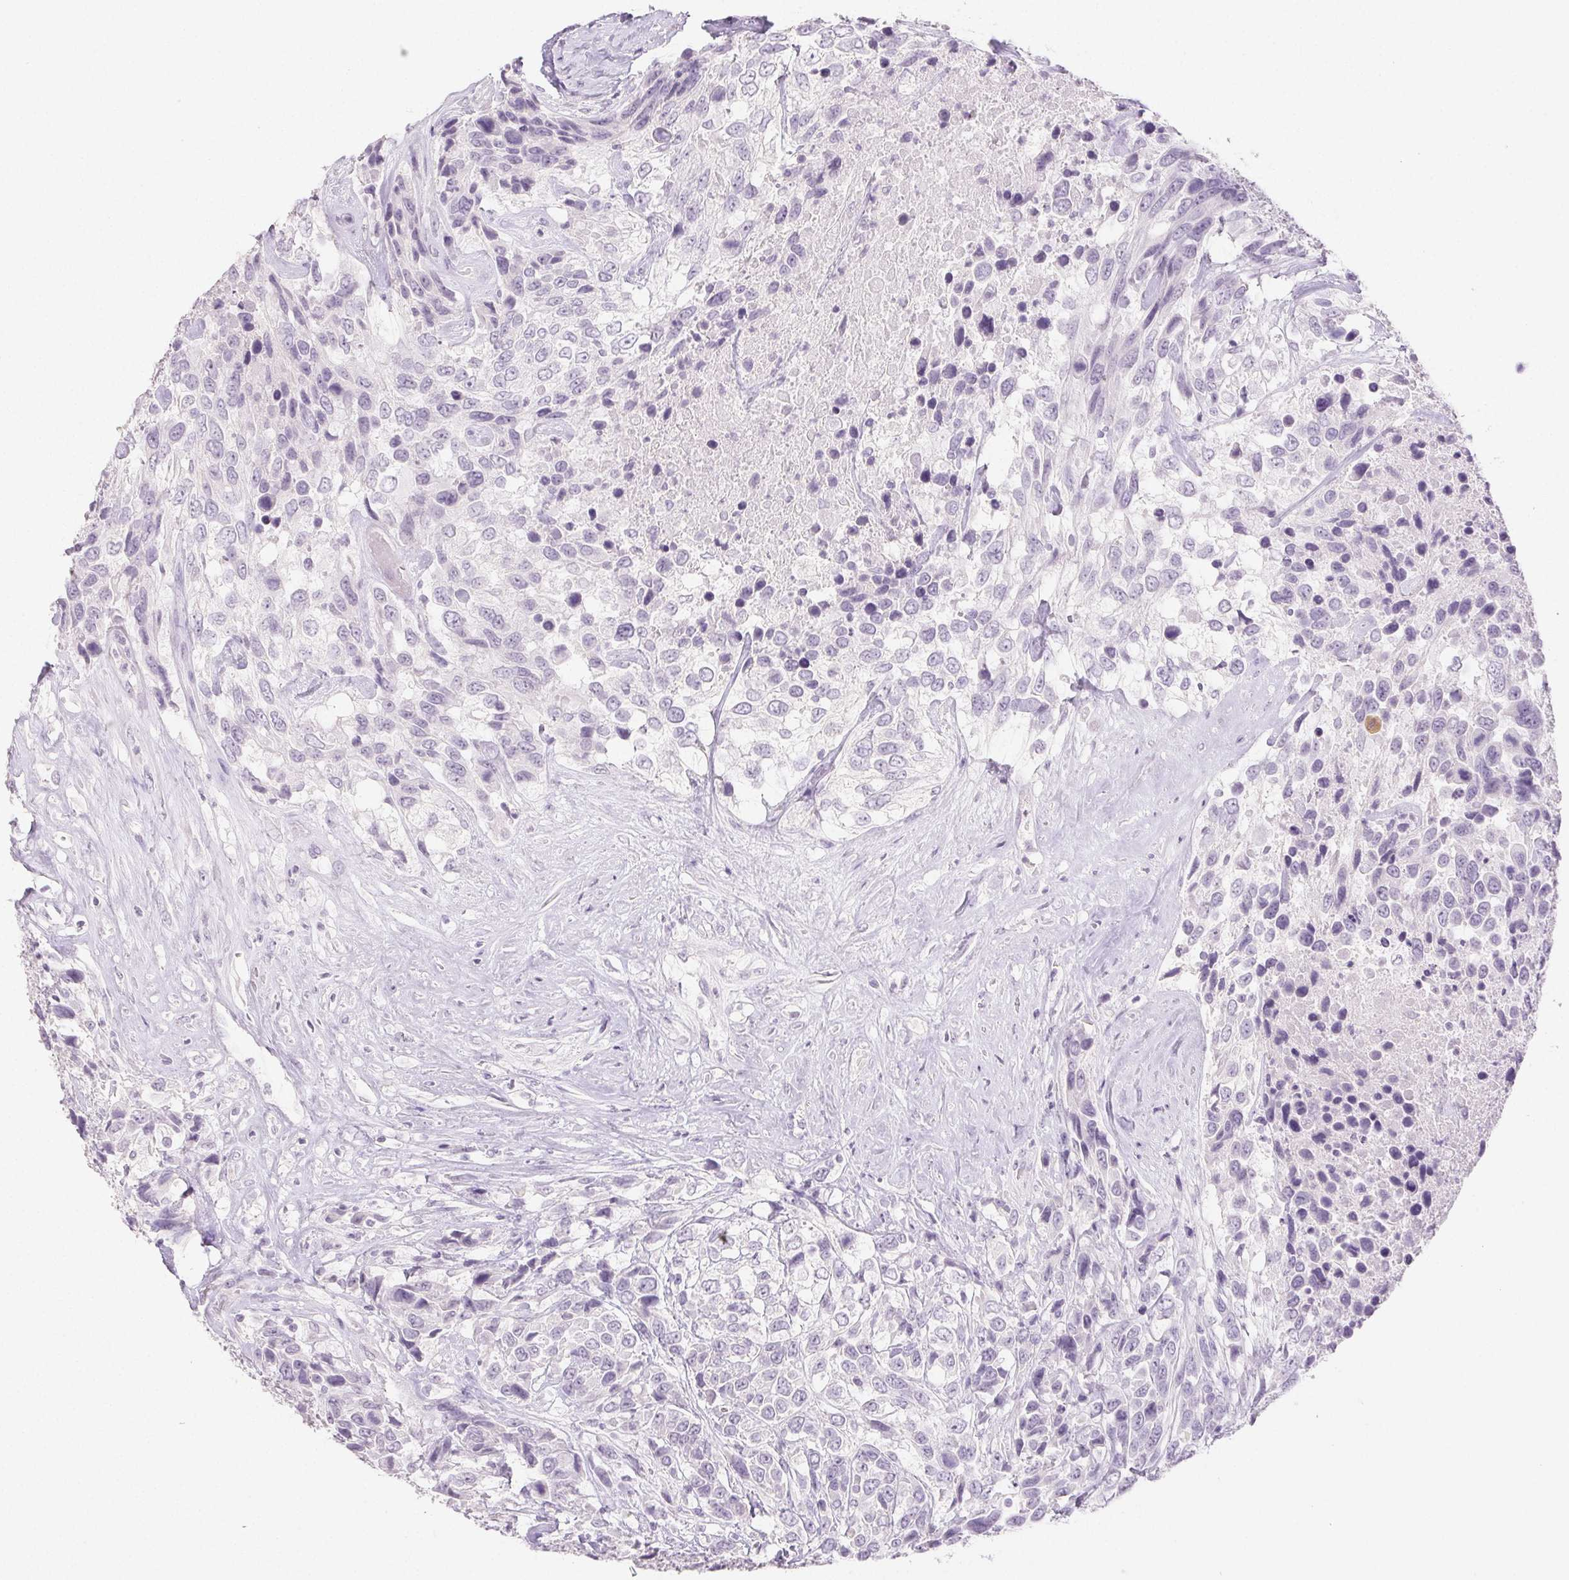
{"staining": {"intensity": "negative", "quantity": "none", "location": "none"}, "tissue": "urothelial cancer", "cell_type": "Tumor cells", "image_type": "cancer", "snomed": [{"axis": "morphology", "description": "Urothelial carcinoma, High grade"}, {"axis": "topography", "description": "Urinary bladder"}], "caption": "This micrograph is of urothelial cancer stained with immunohistochemistry to label a protein in brown with the nuclei are counter-stained blue. There is no expression in tumor cells.", "gene": "PI3", "patient": {"sex": "female", "age": 70}}